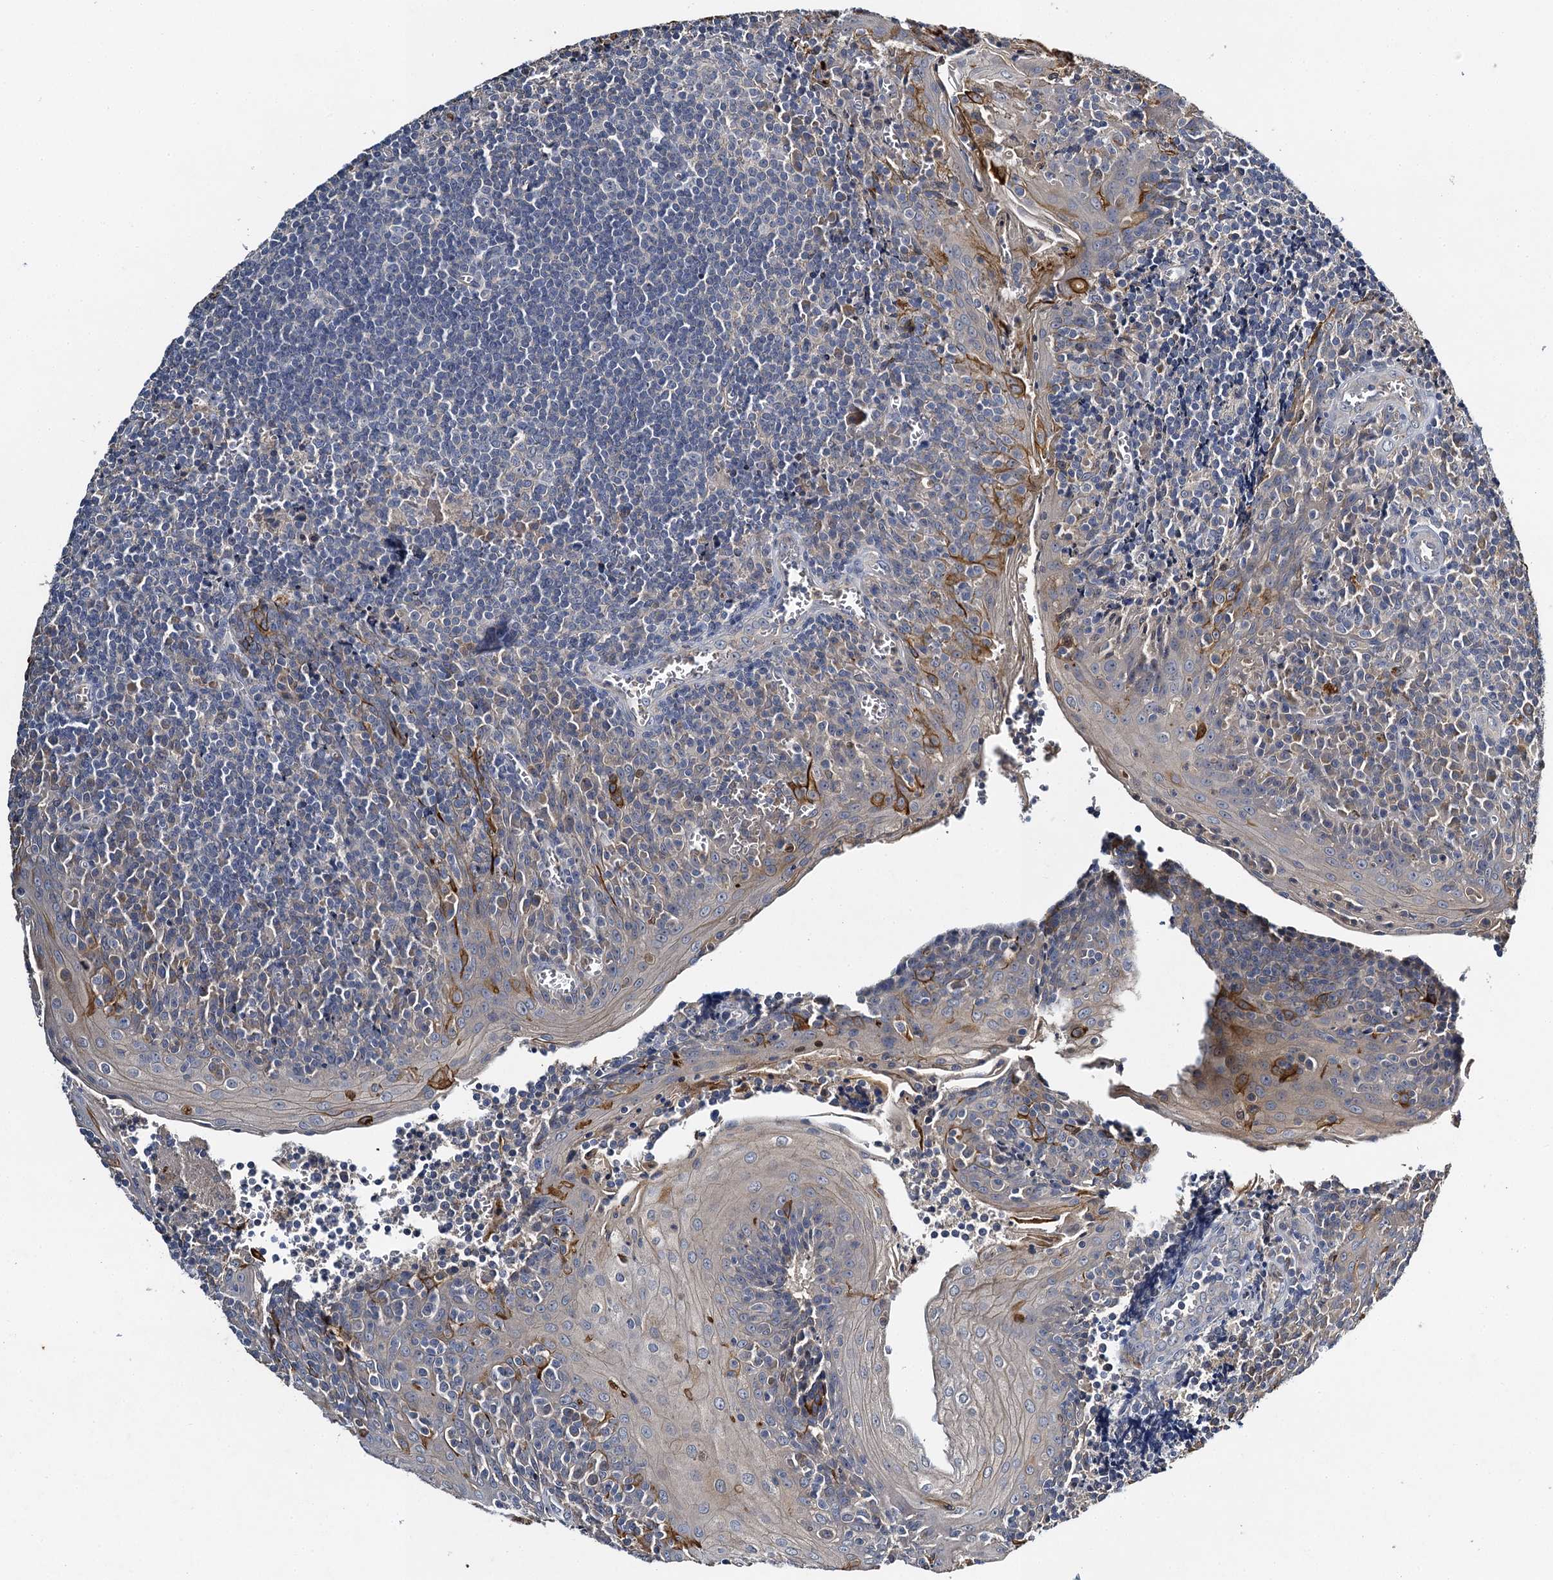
{"staining": {"intensity": "negative", "quantity": "none", "location": "none"}, "tissue": "tonsil", "cell_type": "Germinal center cells", "image_type": "normal", "snomed": [{"axis": "morphology", "description": "Normal tissue, NOS"}, {"axis": "topography", "description": "Tonsil"}], "caption": "IHC histopathology image of benign human tonsil stained for a protein (brown), which displays no positivity in germinal center cells.", "gene": "SLC11A2", "patient": {"sex": "male", "age": 27}}